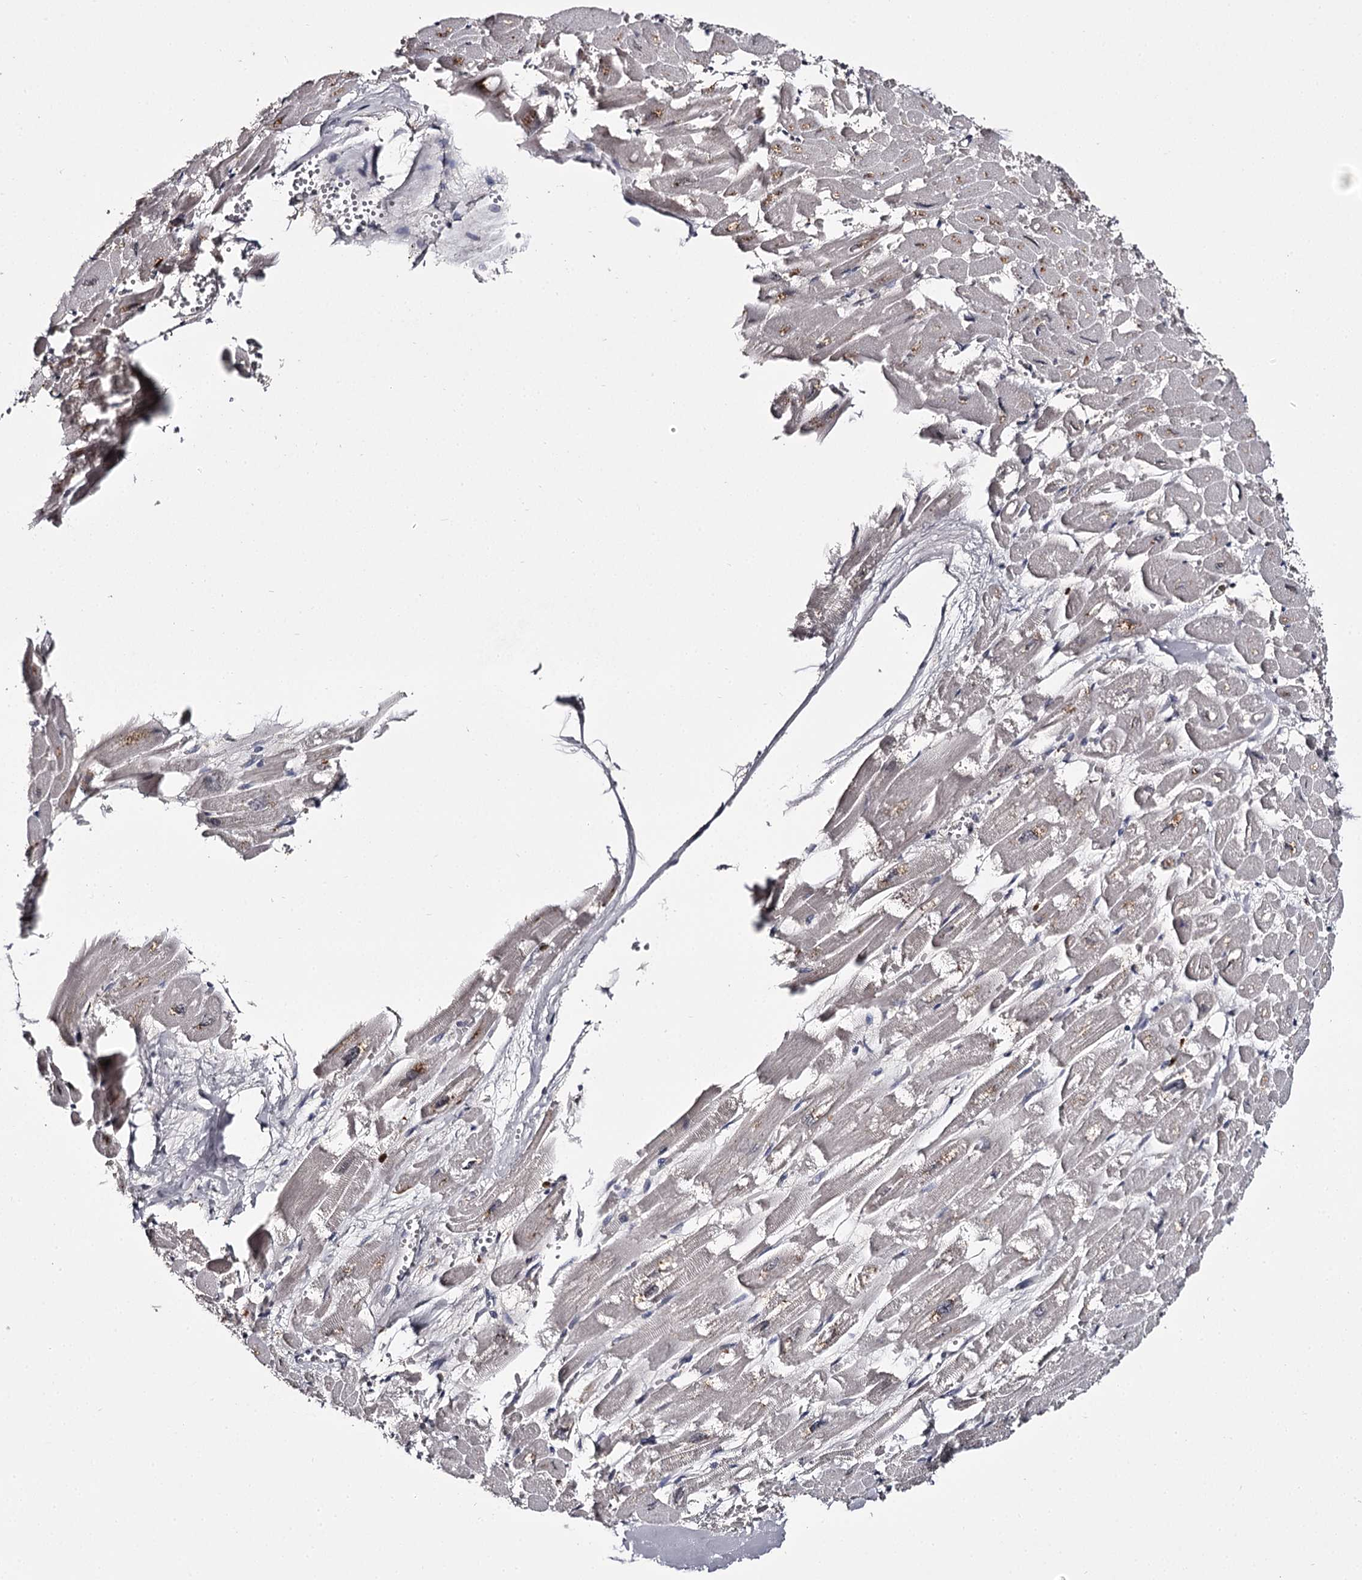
{"staining": {"intensity": "negative", "quantity": "none", "location": "none"}, "tissue": "heart muscle", "cell_type": "Cardiomyocytes", "image_type": "normal", "snomed": [{"axis": "morphology", "description": "Normal tissue, NOS"}, {"axis": "topography", "description": "Heart"}], "caption": "This is an IHC photomicrograph of unremarkable human heart muscle. There is no staining in cardiomyocytes.", "gene": "SLC32A1", "patient": {"sex": "male", "age": 54}}